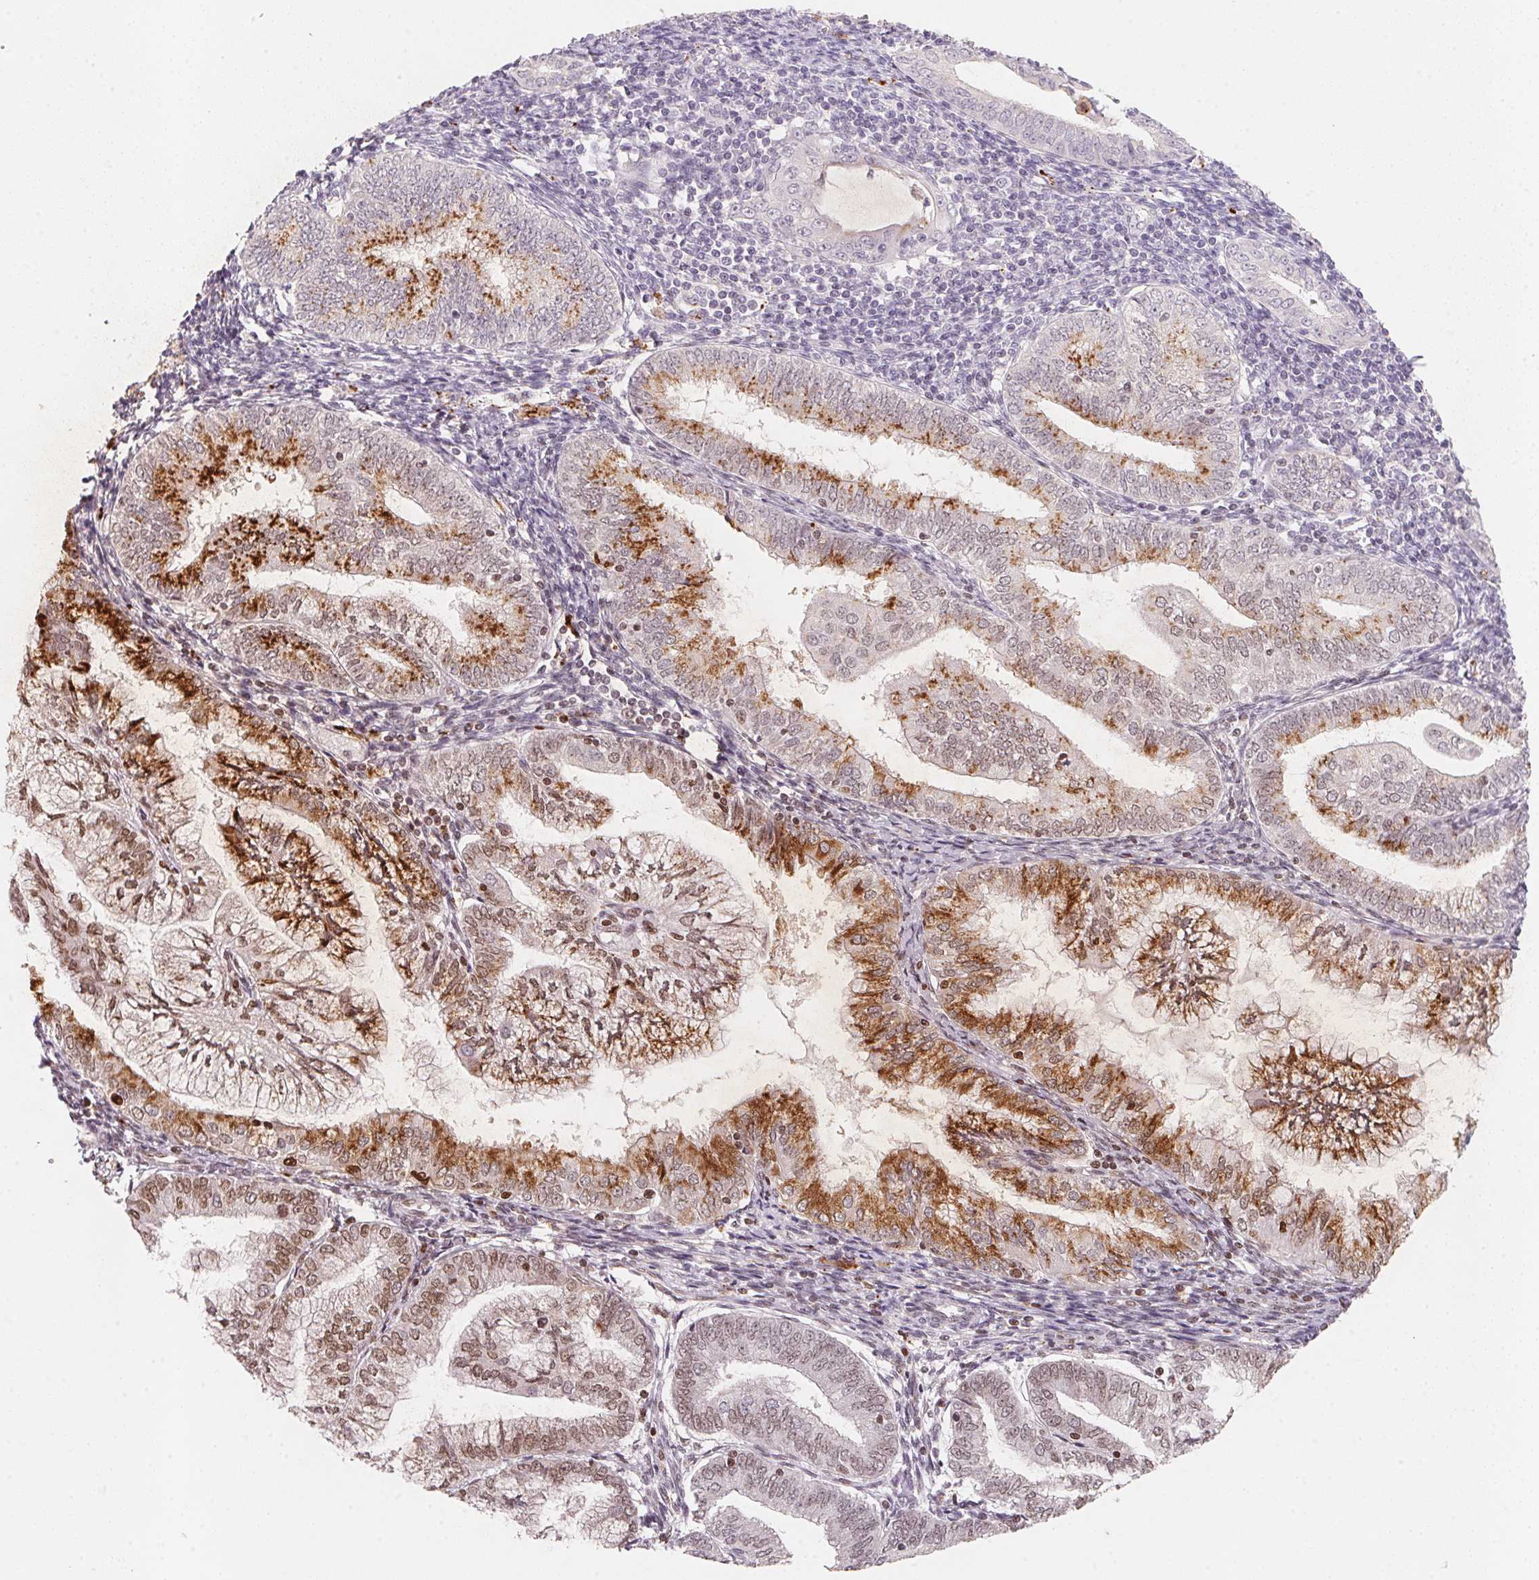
{"staining": {"intensity": "moderate", "quantity": "25%-75%", "location": "cytoplasmic/membranous"}, "tissue": "endometrial cancer", "cell_type": "Tumor cells", "image_type": "cancer", "snomed": [{"axis": "morphology", "description": "Adenocarcinoma, NOS"}, {"axis": "topography", "description": "Endometrium"}], "caption": "This micrograph exhibits immunohistochemistry (IHC) staining of human endometrial cancer (adenocarcinoma), with medium moderate cytoplasmic/membranous staining in about 25%-75% of tumor cells.", "gene": "TREH", "patient": {"sex": "female", "age": 55}}